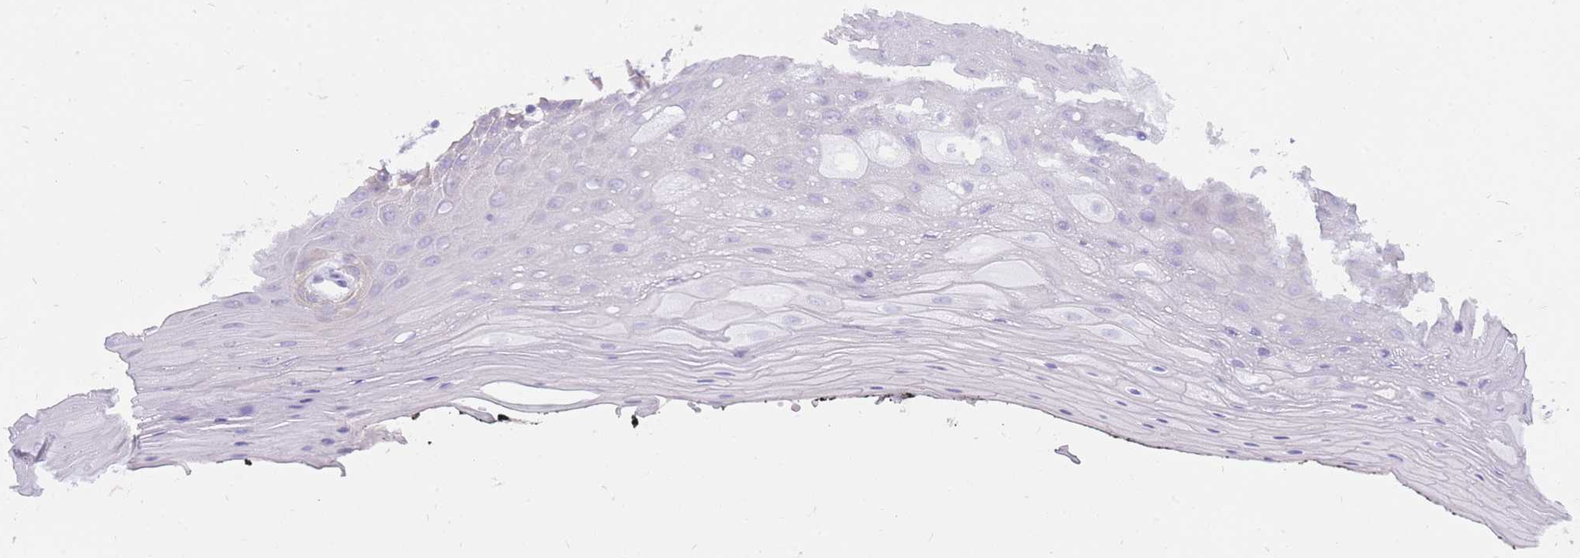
{"staining": {"intensity": "weak", "quantity": "<25%", "location": "cytoplasmic/membranous"}, "tissue": "oral mucosa", "cell_type": "Squamous epithelial cells", "image_type": "normal", "snomed": [{"axis": "morphology", "description": "Normal tissue, NOS"}, {"axis": "topography", "description": "Oral tissue"}, {"axis": "topography", "description": "Tounge, NOS"}], "caption": "High power microscopy image of an immunohistochemistry (IHC) micrograph of normal oral mucosa, revealing no significant expression in squamous epithelial cells. The staining was performed using DAB to visualize the protein expression in brown, while the nuclei were stained in blue with hematoxylin (Magnification: 20x).", "gene": "ZFP37", "patient": {"sex": "female", "age": 59}}